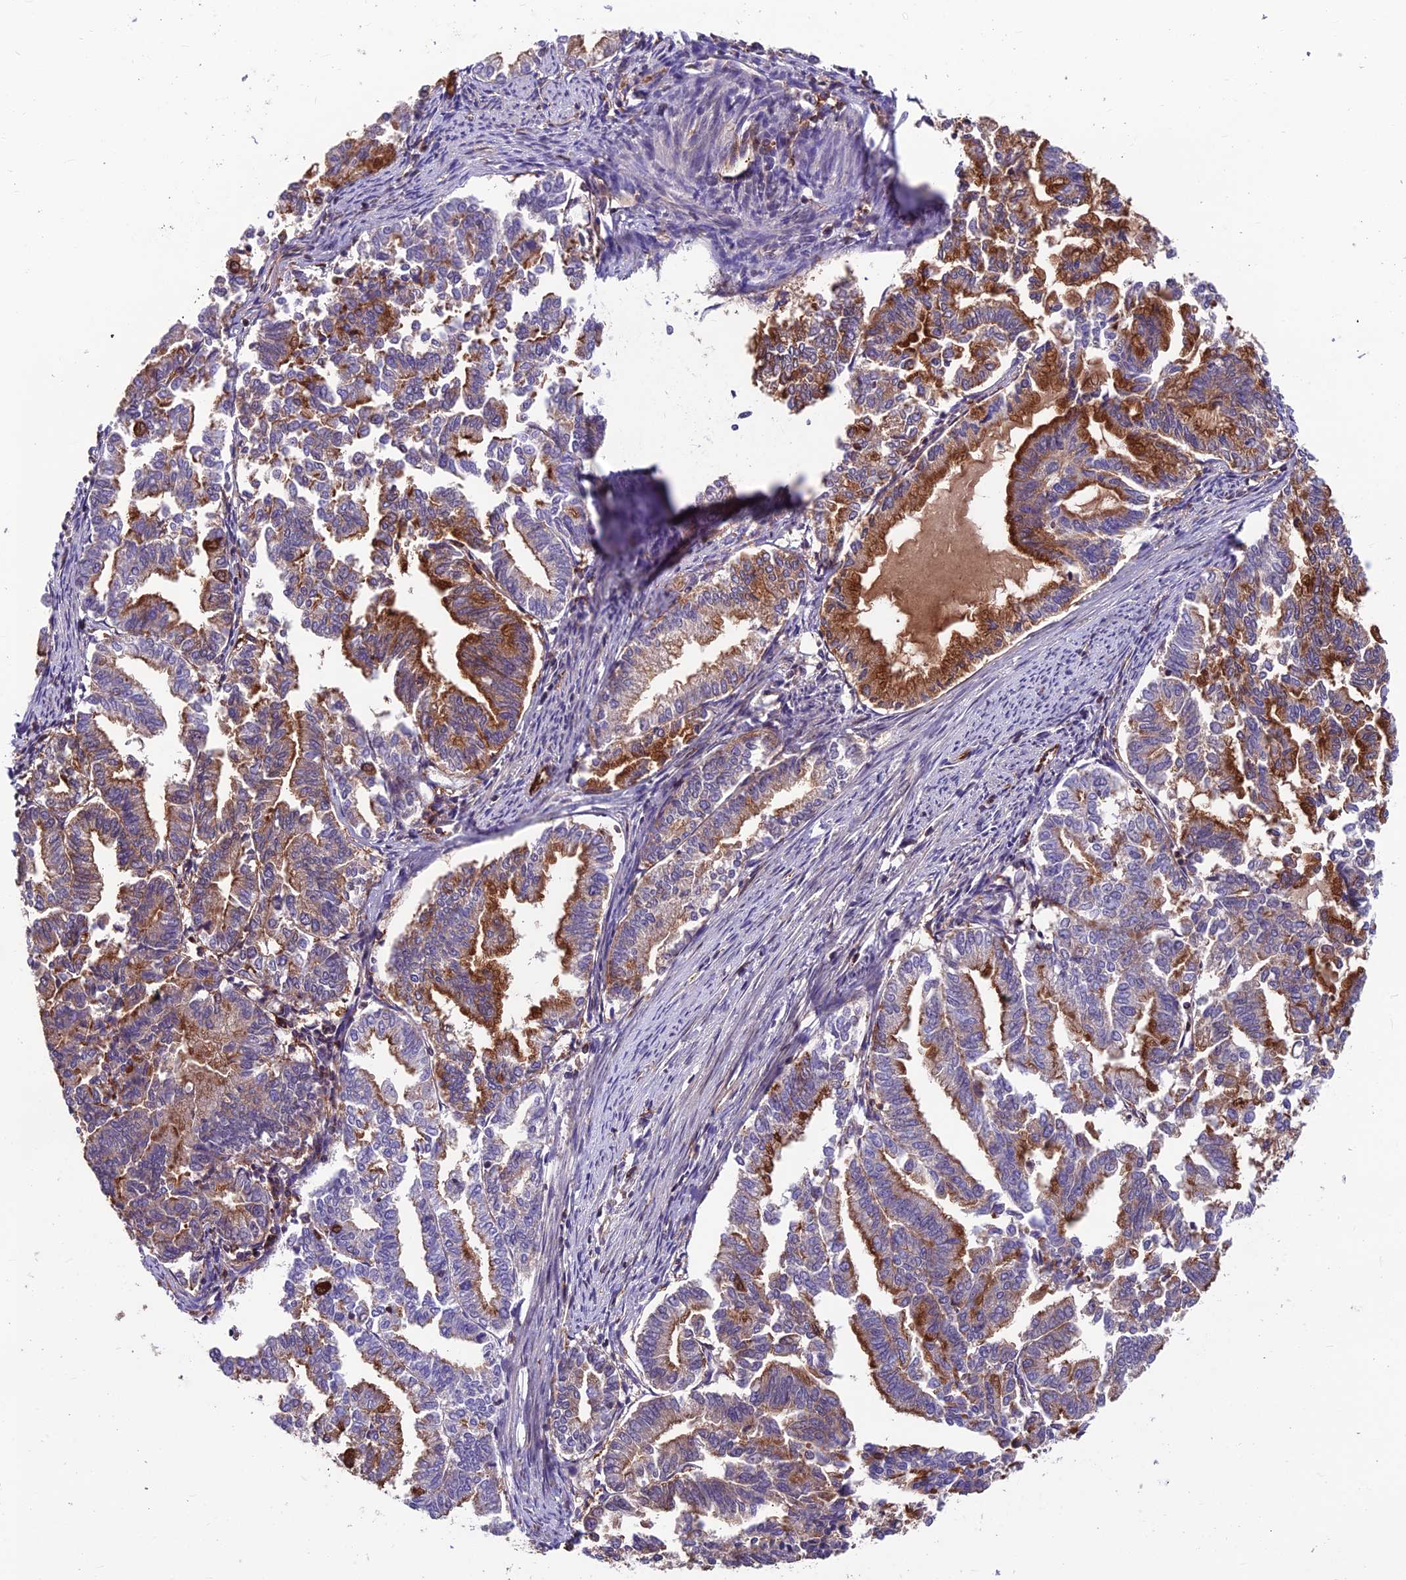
{"staining": {"intensity": "strong", "quantity": "25%-75%", "location": "cytoplasmic/membranous"}, "tissue": "endometrial cancer", "cell_type": "Tumor cells", "image_type": "cancer", "snomed": [{"axis": "morphology", "description": "Adenocarcinoma, NOS"}, {"axis": "topography", "description": "Endometrium"}], "caption": "Endometrial cancer was stained to show a protein in brown. There is high levels of strong cytoplasmic/membranous positivity in approximately 25%-75% of tumor cells.", "gene": "RTN4RL1", "patient": {"sex": "female", "age": 79}}